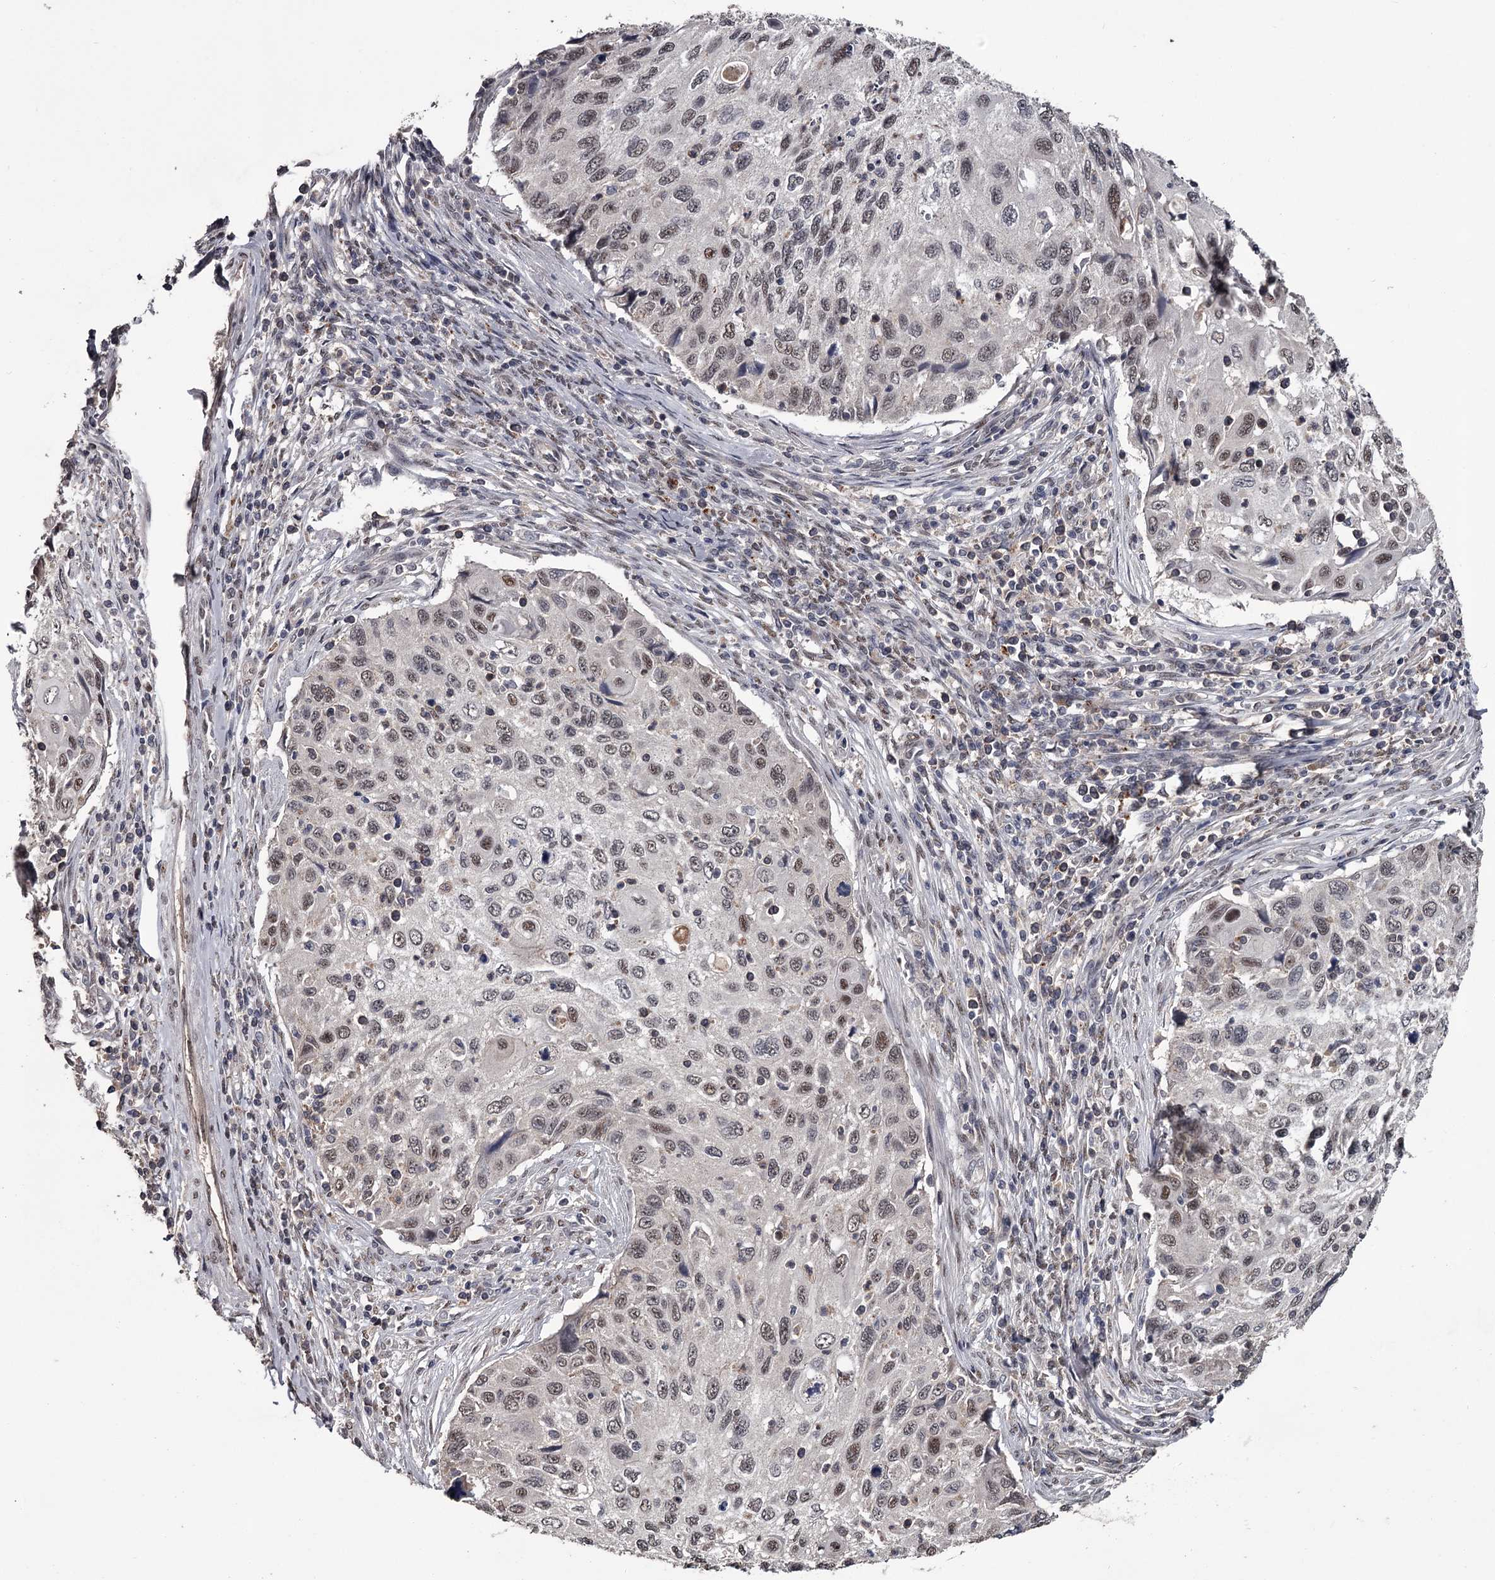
{"staining": {"intensity": "moderate", "quantity": "<25%", "location": "nuclear"}, "tissue": "cervical cancer", "cell_type": "Tumor cells", "image_type": "cancer", "snomed": [{"axis": "morphology", "description": "Squamous cell carcinoma, NOS"}, {"axis": "topography", "description": "Cervix"}], "caption": "A brown stain highlights moderate nuclear expression of a protein in human squamous cell carcinoma (cervical) tumor cells. (Stains: DAB (3,3'-diaminobenzidine) in brown, nuclei in blue, Microscopy: brightfield microscopy at high magnification).", "gene": "PRPF40B", "patient": {"sex": "female", "age": 70}}